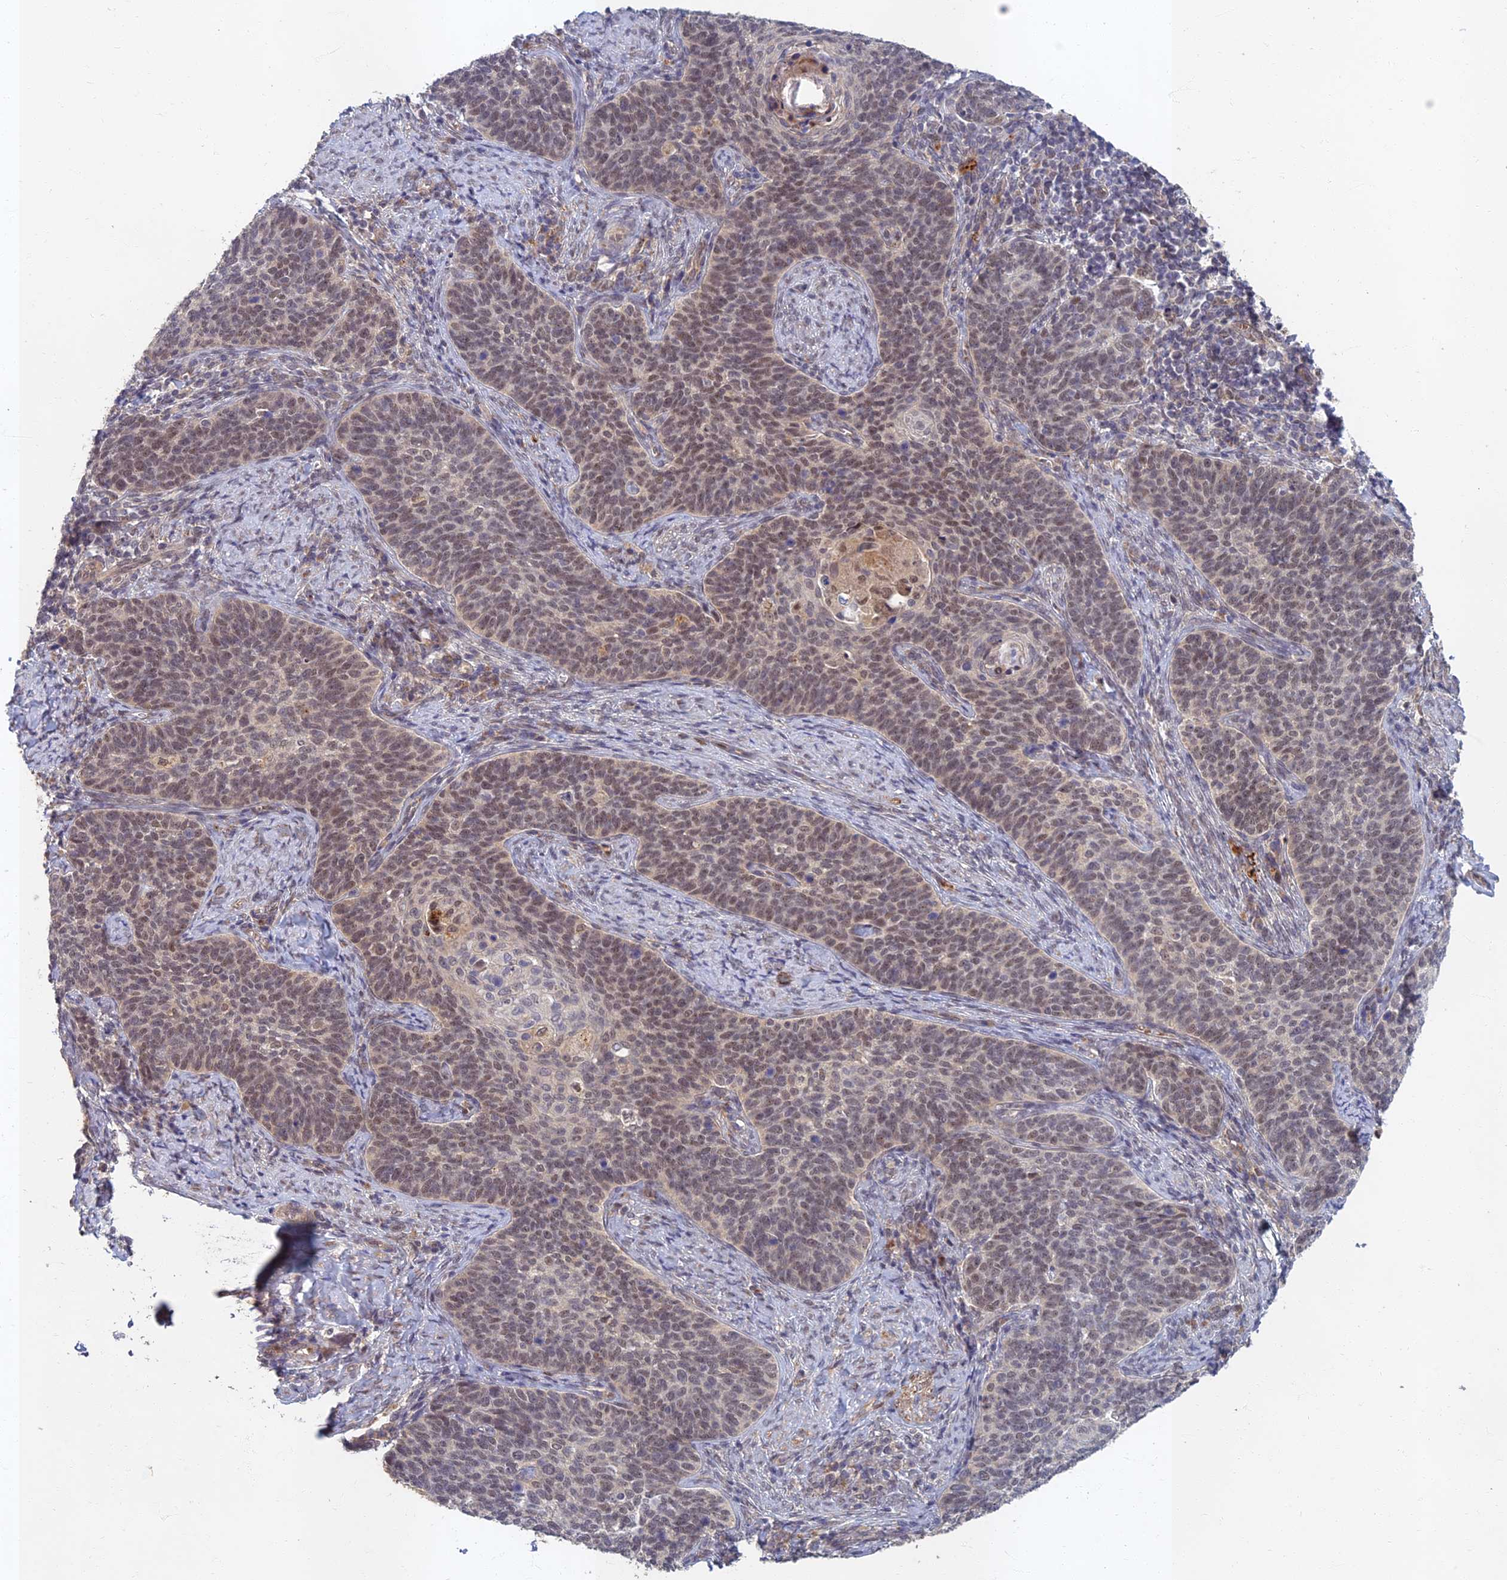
{"staining": {"intensity": "weak", "quantity": "25%-75%", "location": "nuclear"}, "tissue": "cervical cancer", "cell_type": "Tumor cells", "image_type": "cancer", "snomed": [{"axis": "morphology", "description": "Normal tissue, NOS"}, {"axis": "morphology", "description": "Squamous cell carcinoma, NOS"}, {"axis": "topography", "description": "Cervix"}], "caption": "The image demonstrates staining of cervical squamous cell carcinoma, revealing weak nuclear protein positivity (brown color) within tumor cells. (brown staining indicates protein expression, while blue staining denotes nuclei).", "gene": "EARS2", "patient": {"sex": "female", "age": 39}}